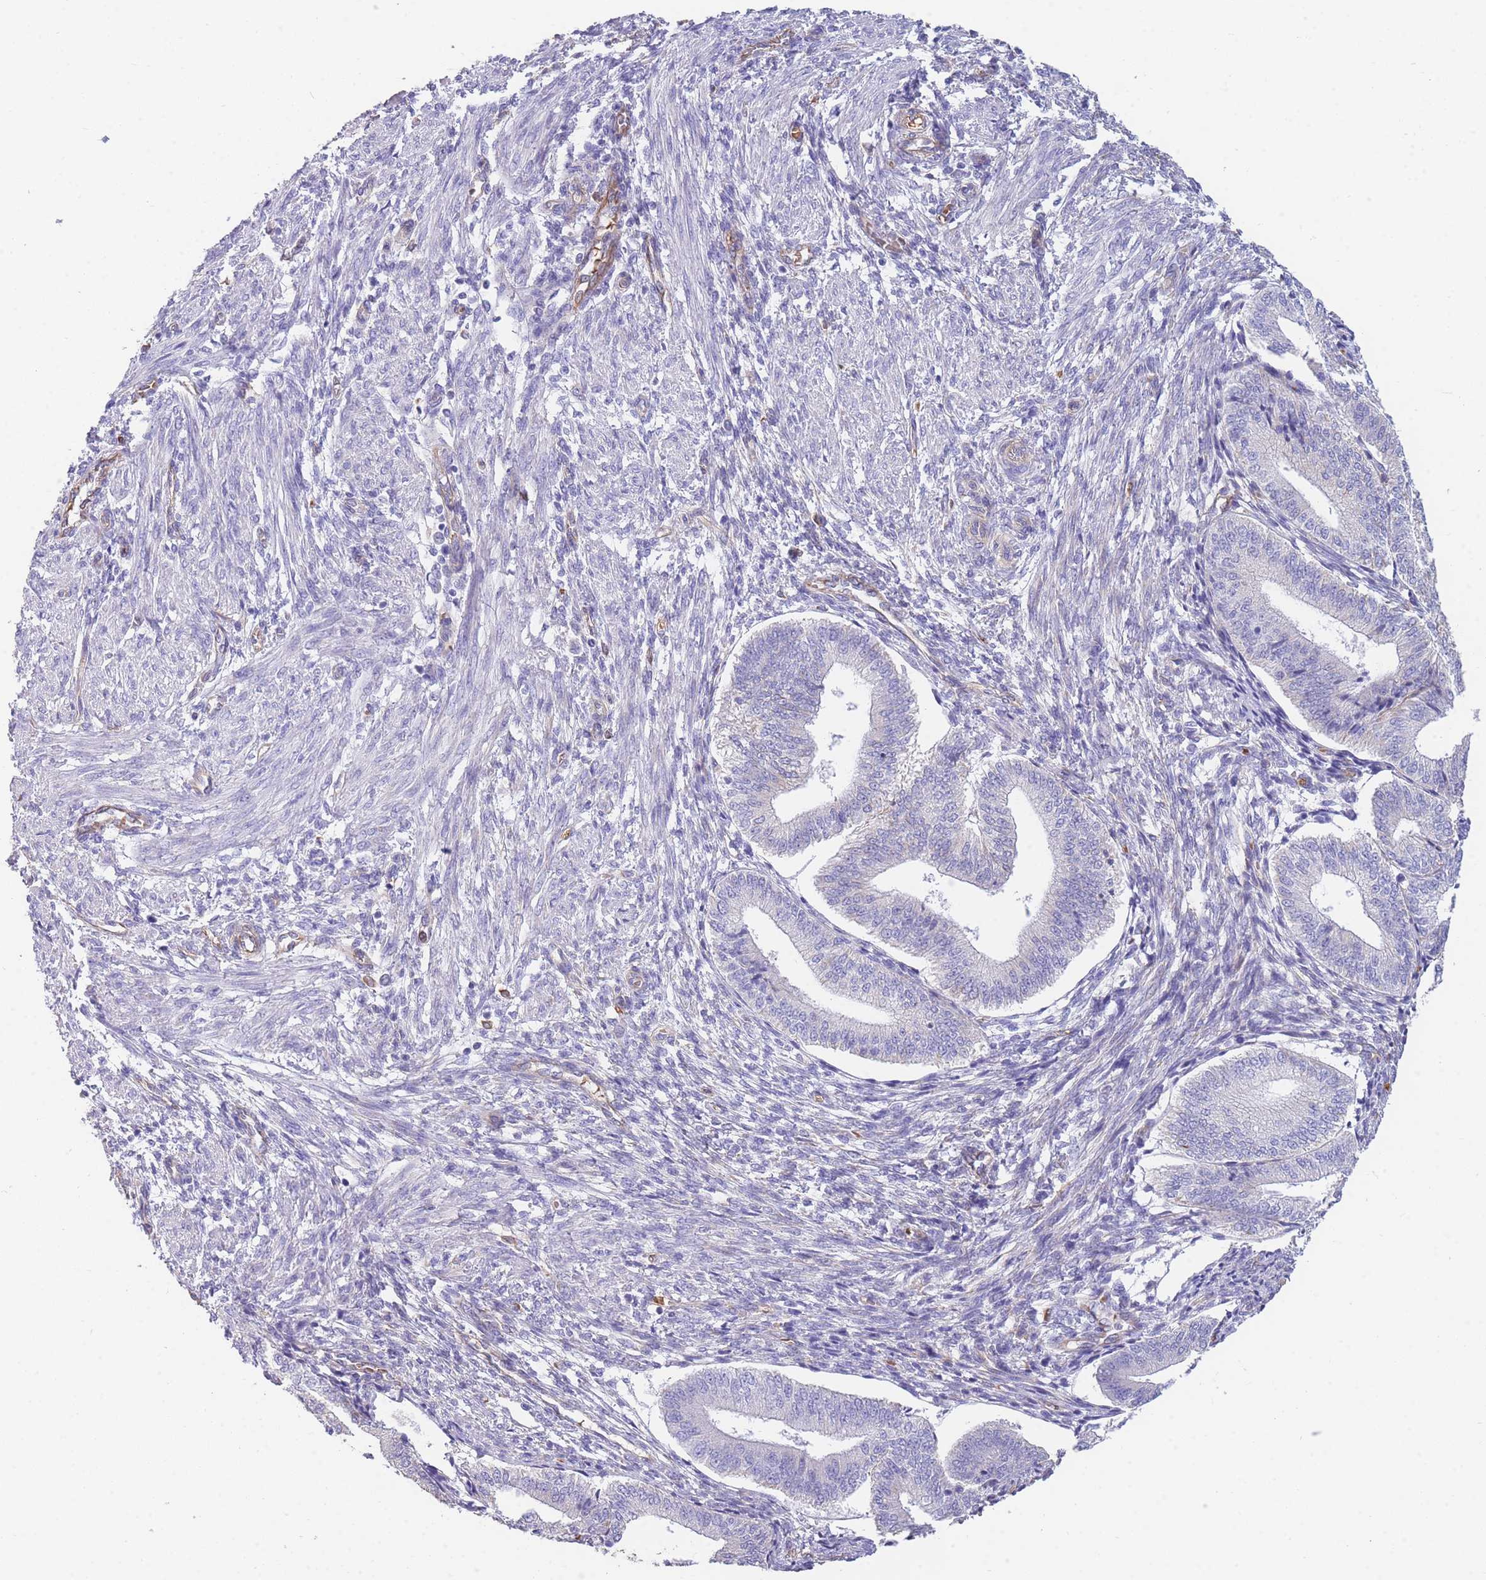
{"staining": {"intensity": "negative", "quantity": "none", "location": "none"}, "tissue": "endometrium", "cell_type": "Cells in endometrial stroma", "image_type": "normal", "snomed": [{"axis": "morphology", "description": "Normal tissue, NOS"}, {"axis": "topography", "description": "Endometrium"}], "caption": "Protein analysis of unremarkable endometrium demonstrates no significant expression in cells in endometrial stroma. Brightfield microscopy of IHC stained with DAB (brown) and hematoxylin (blue), captured at high magnification.", "gene": "ANKRD53", "patient": {"sex": "female", "age": 34}}